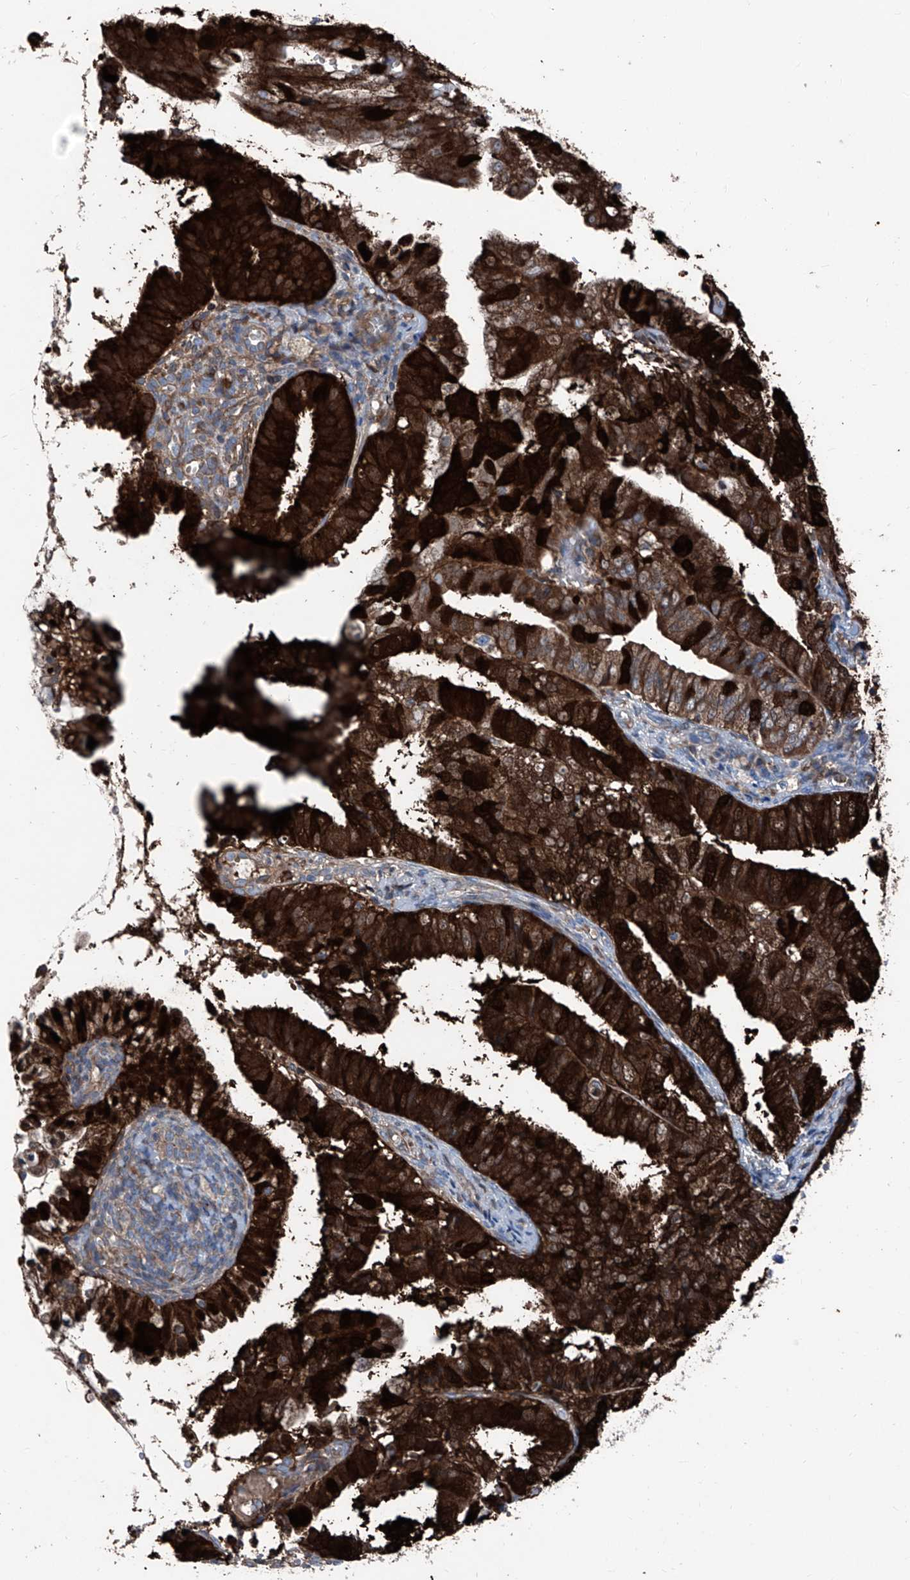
{"staining": {"intensity": "strong", "quantity": ">75%", "location": "cytoplasmic/membranous"}, "tissue": "endometrial cancer", "cell_type": "Tumor cells", "image_type": "cancer", "snomed": [{"axis": "morphology", "description": "Adenocarcinoma, NOS"}, {"axis": "topography", "description": "Endometrium"}], "caption": "A high-resolution image shows immunohistochemistry (IHC) staining of endometrial adenocarcinoma, which displays strong cytoplasmic/membranous expression in about >75% of tumor cells.", "gene": "GPAT3", "patient": {"sex": "female", "age": 63}}